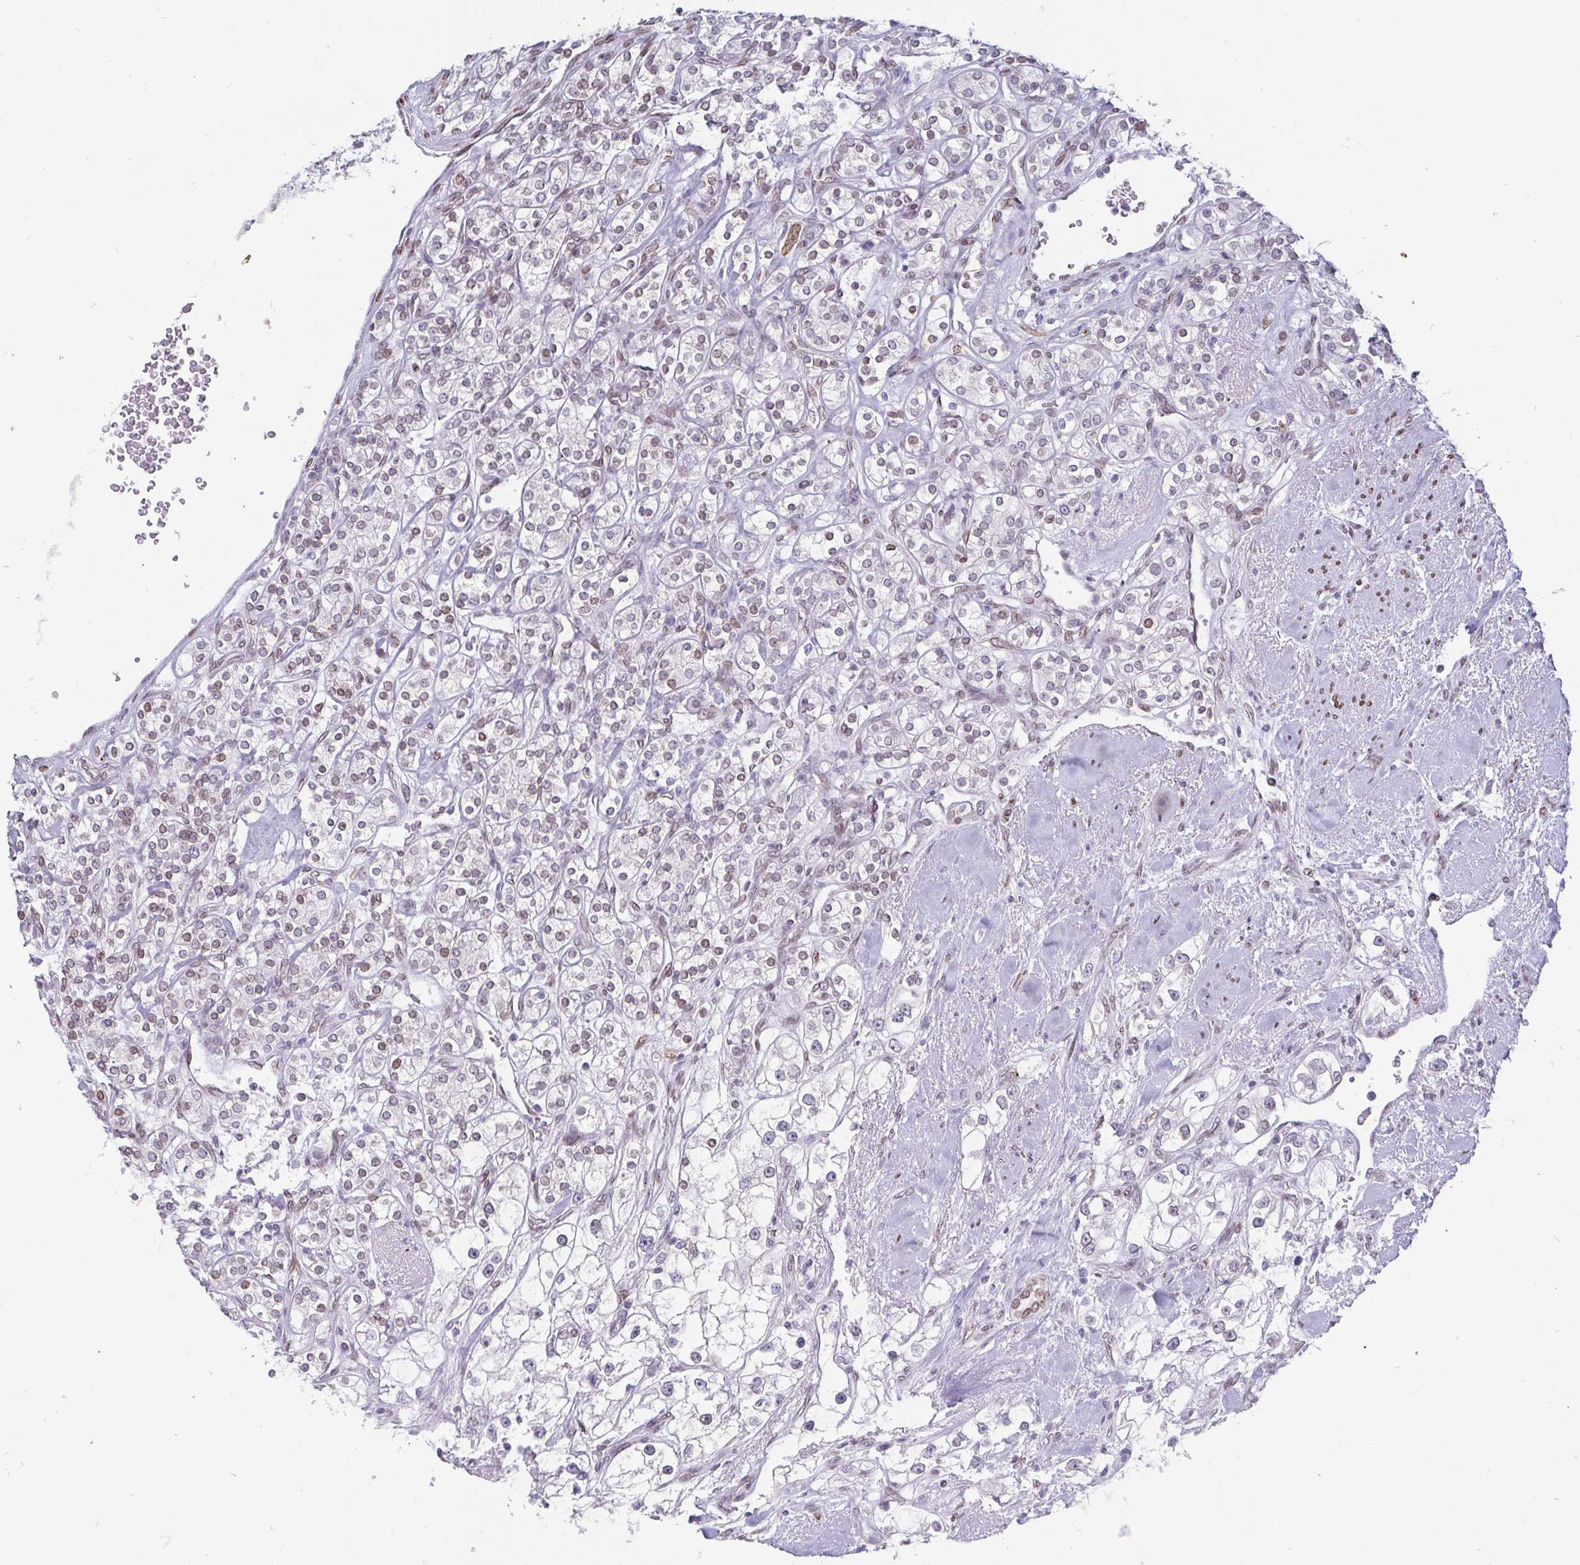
{"staining": {"intensity": "weak", "quantity": "25%-75%", "location": "cytoplasmic/membranous,nuclear"}, "tissue": "renal cancer", "cell_type": "Tumor cells", "image_type": "cancer", "snomed": [{"axis": "morphology", "description": "Adenocarcinoma, NOS"}, {"axis": "topography", "description": "Kidney"}], "caption": "Adenocarcinoma (renal) tissue displays weak cytoplasmic/membranous and nuclear expression in about 25%-75% of tumor cells, visualized by immunohistochemistry. (brown staining indicates protein expression, while blue staining denotes nuclei).", "gene": "EMD", "patient": {"sex": "male", "age": 77}}